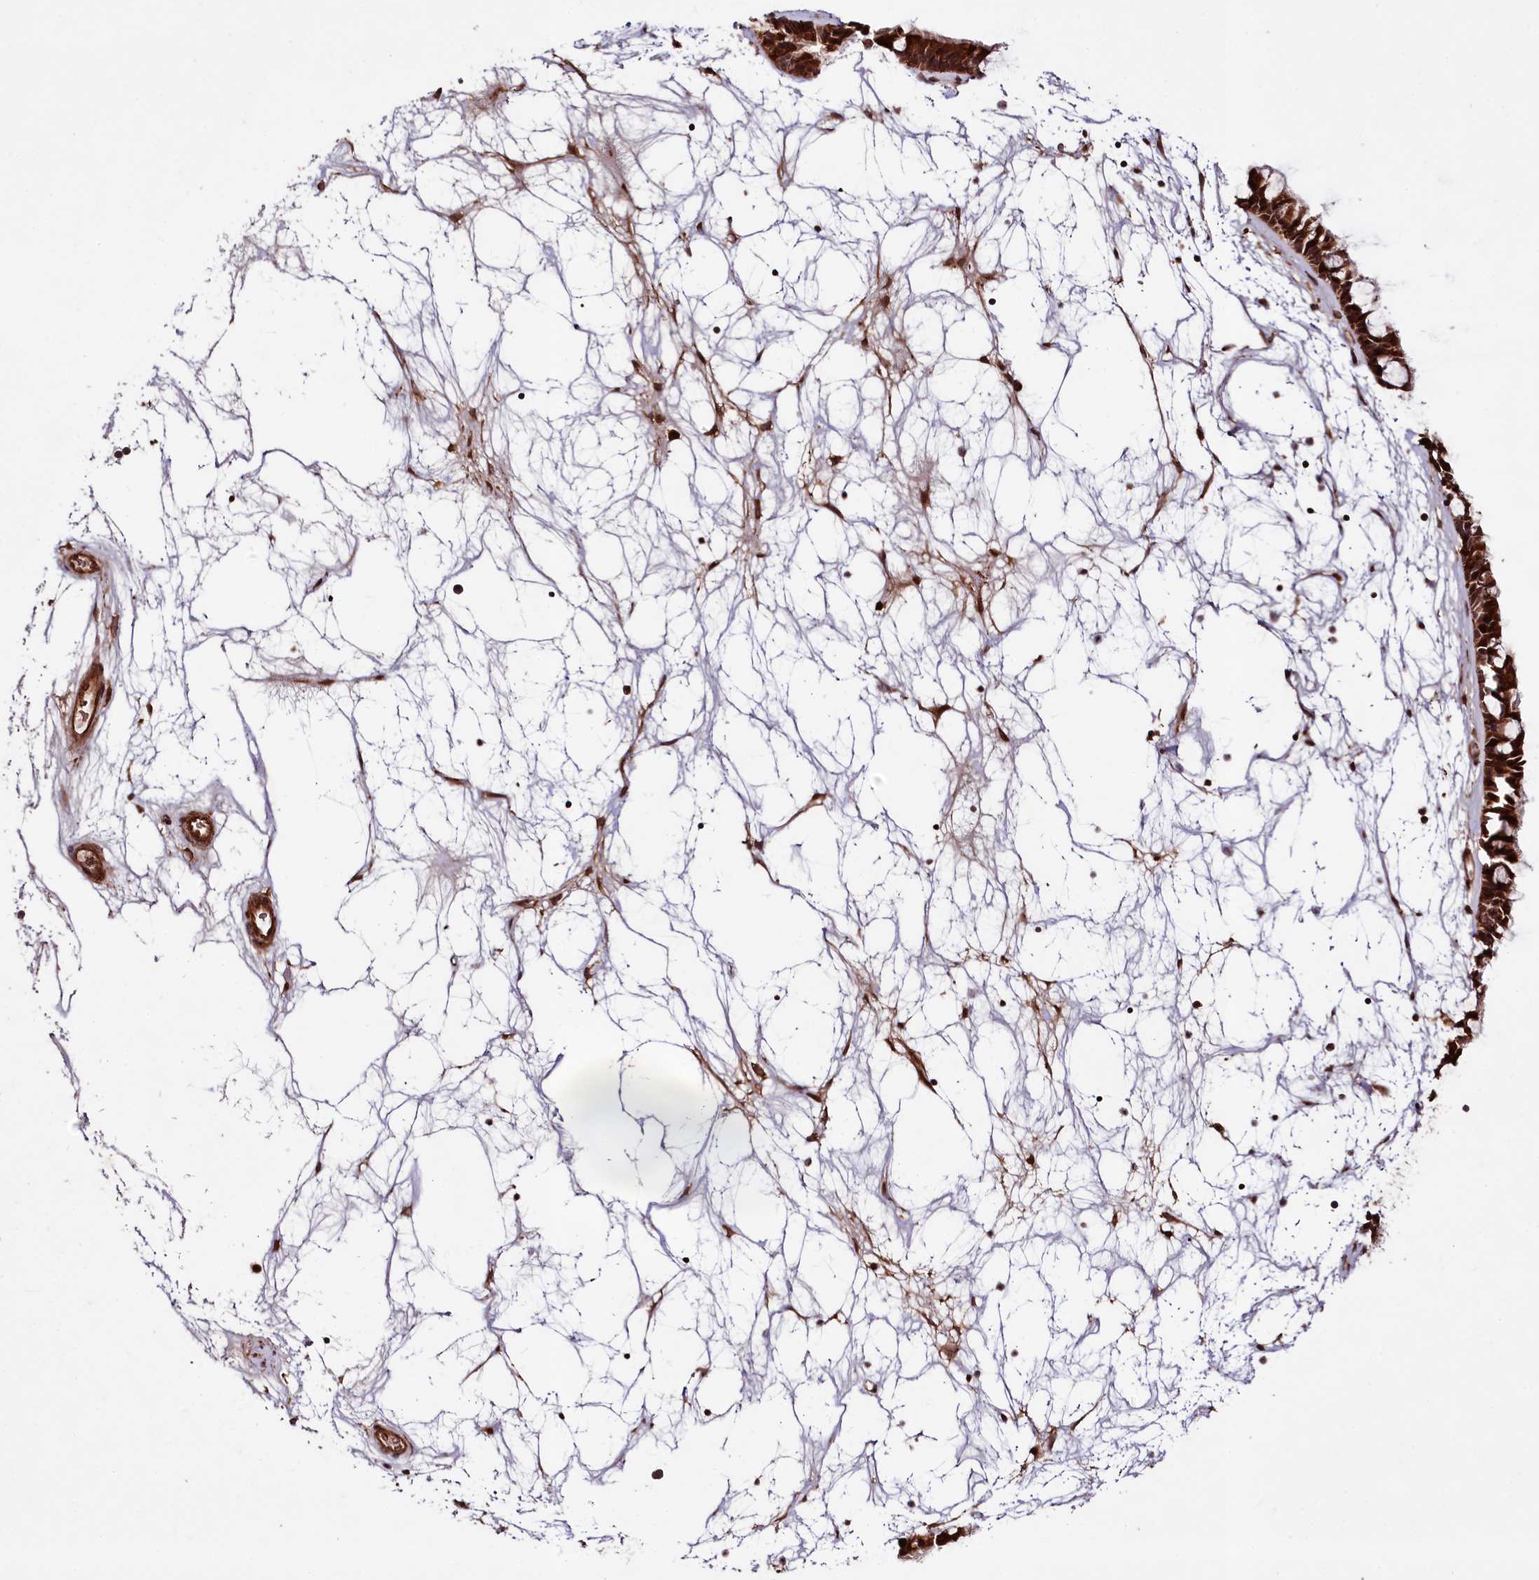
{"staining": {"intensity": "strong", "quantity": ">75%", "location": "cytoplasmic/membranous"}, "tissue": "nasopharynx", "cell_type": "Respiratory epithelial cells", "image_type": "normal", "snomed": [{"axis": "morphology", "description": "Normal tissue, NOS"}, {"axis": "topography", "description": "Nasopharynx"}], "caption": "A brown stain labels strong cytoplasmic/membranous expression of a protein in respiratory epithelial cells of benign human nasopharynx.", "gene": "NEDD1", "patient": {"sex": "male", "age": 64}}